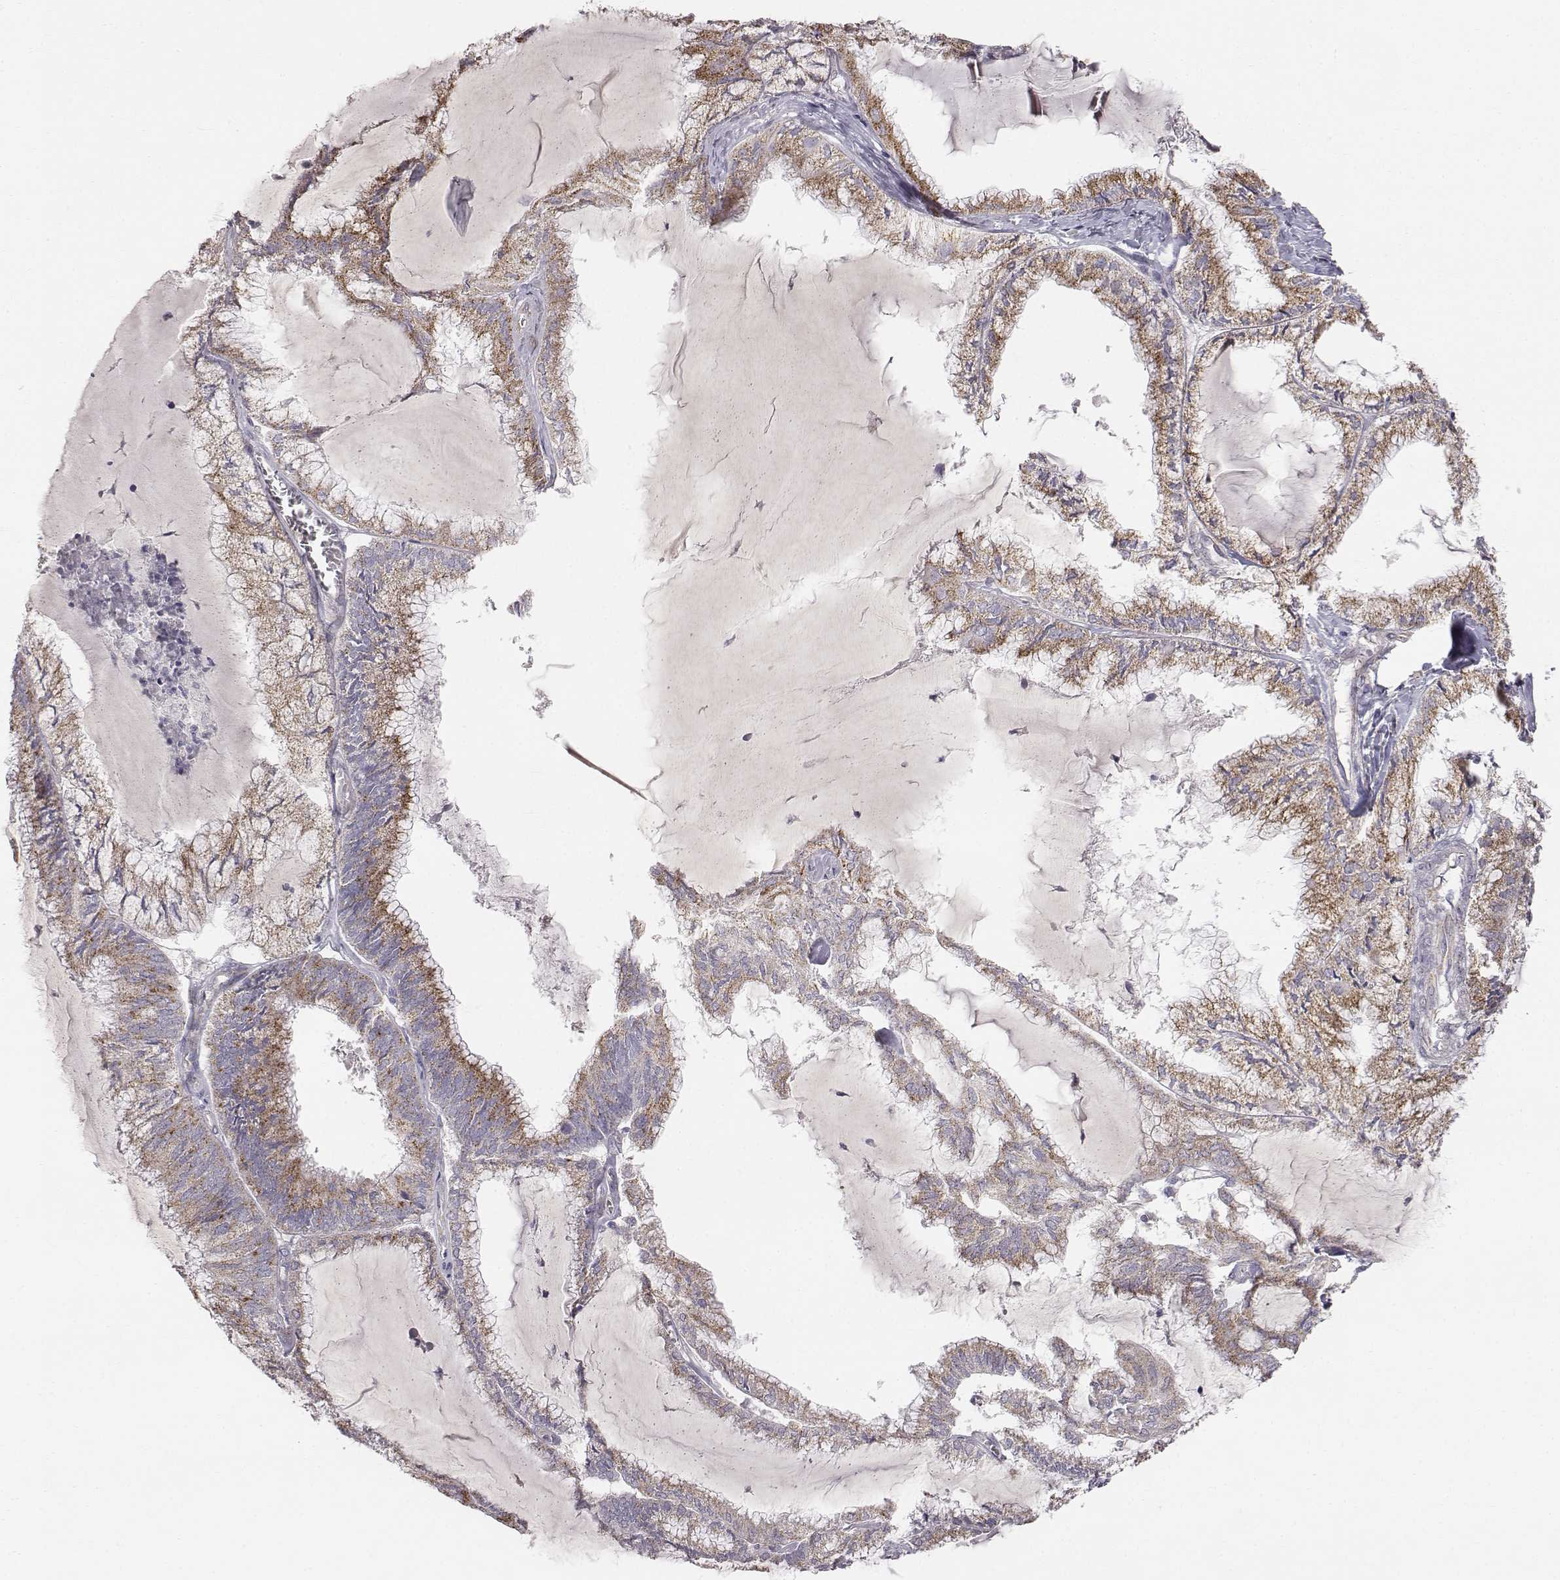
{"staining": {"intensity": "moderate", "quantity": ">75%", "location": "cytoplasmic/membranous"}, "tissue": "endometrial cancer", "cell_type": "Tumor cells", "image_type": "cancer", "snomed": [{"axis": "morphology", "description": "Carcinoma, NOS"}, {"axis": "topography", "description": "Endometrium"}], "caption": "Human carcinoma (endometrial) stained with a protein marker displays moderate staining in tumor cells.", "gene": "ABCD3", "patient": {"sex": "female", "age": 62}}